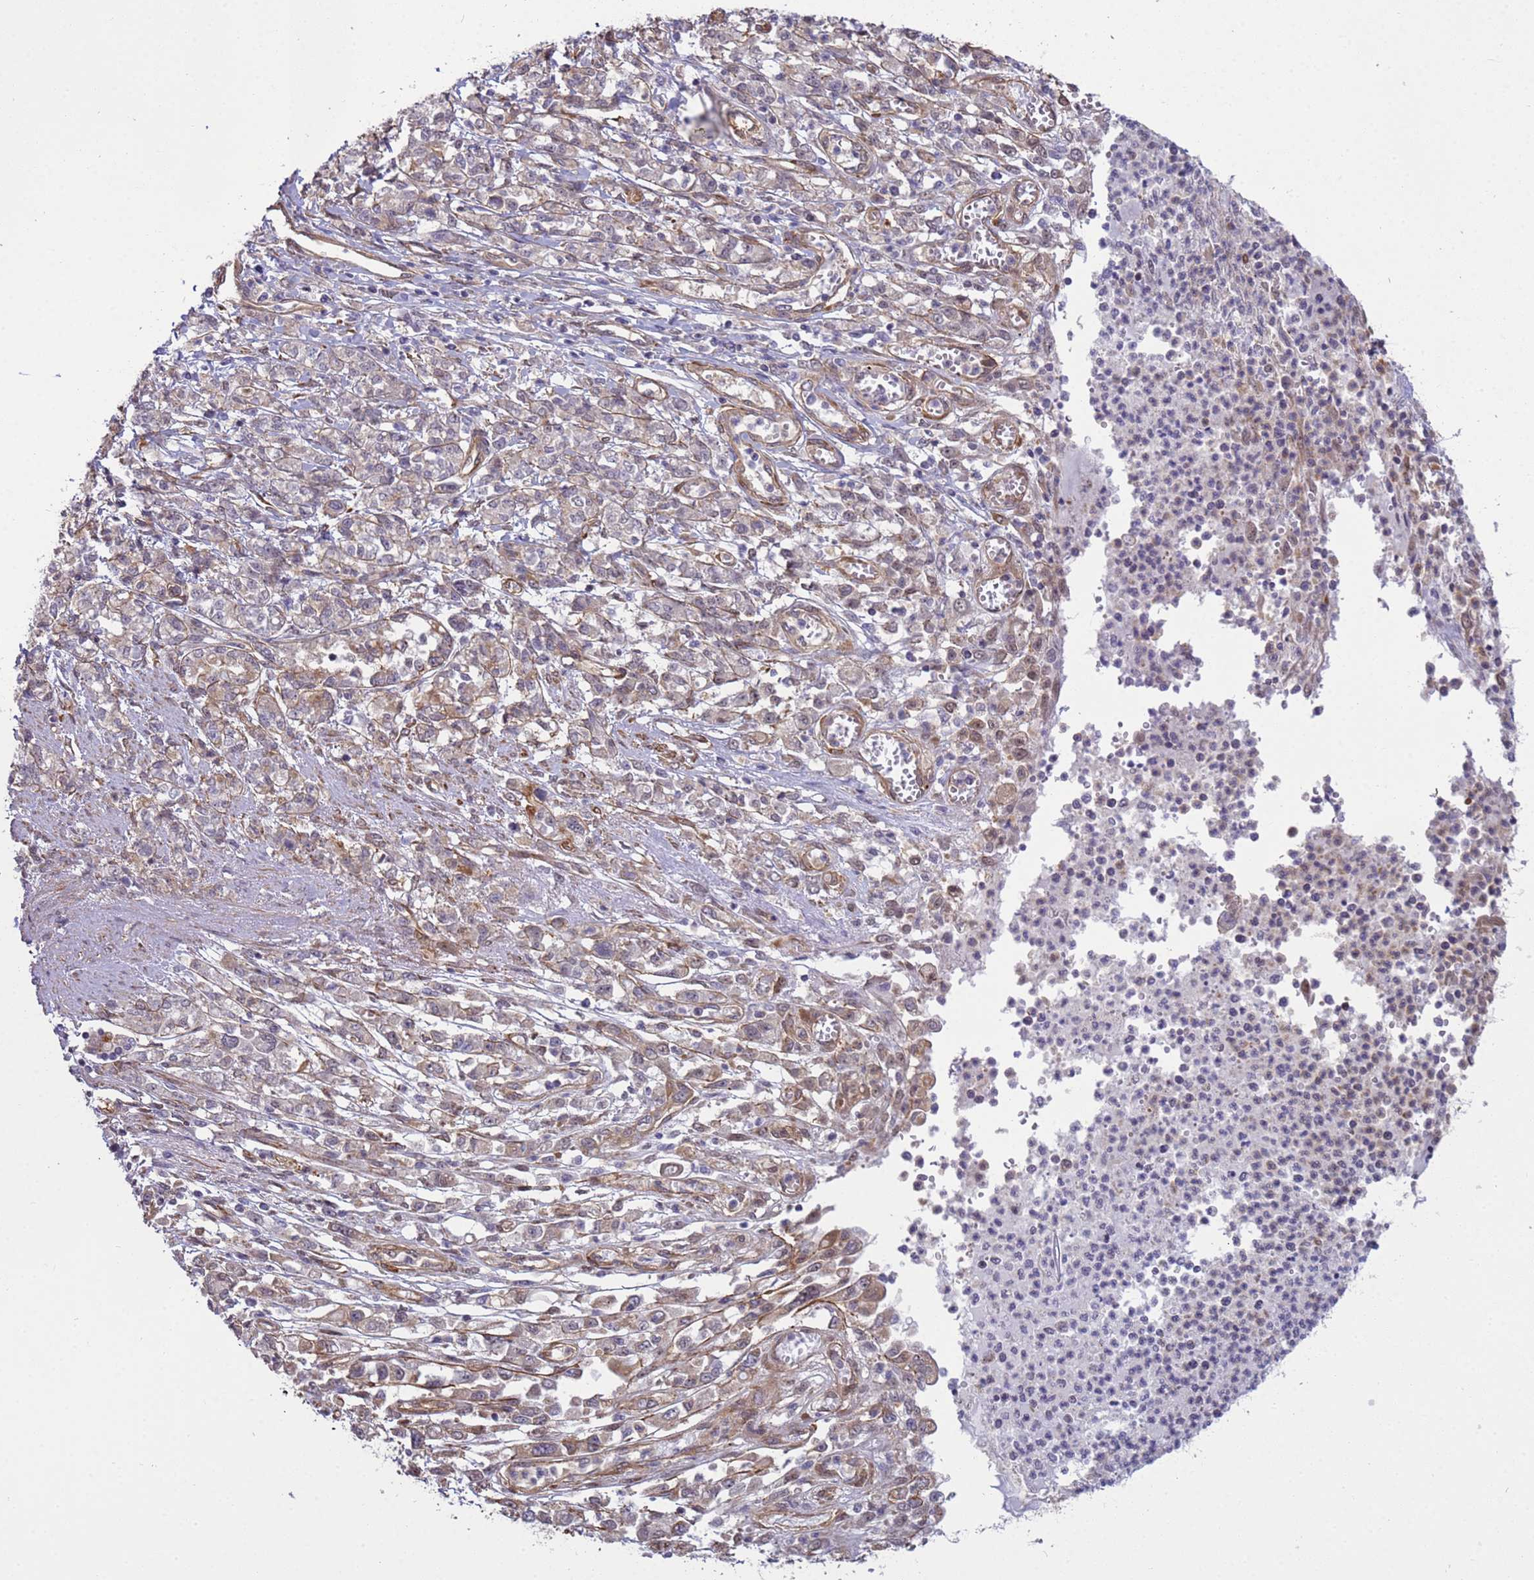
{"staining": {"intensity": "weak", "quantity": "<25%", "location": "cytoplasmic/membranous"}, "tissue": "stomach cancer", "cell_type": "Tumor cells", "image_type": "cancer", "snomed": [{"axis": "morphology", "description": "Adenocarcinoma, NOS"}, {"axis": "topography", "description": "Stomach"}], "caption": "Adenocarcinoma (stomach) was stained to show a protein in brown. There is no significant expression in tumor cells. The staining is performed using DAB (3,3'-diaminobenzidine) brown chromogen with nuclei counter-stained in using hematoxylin.", "gene": "ITGB4", "patient": {"sex": "female", "age": 76}}